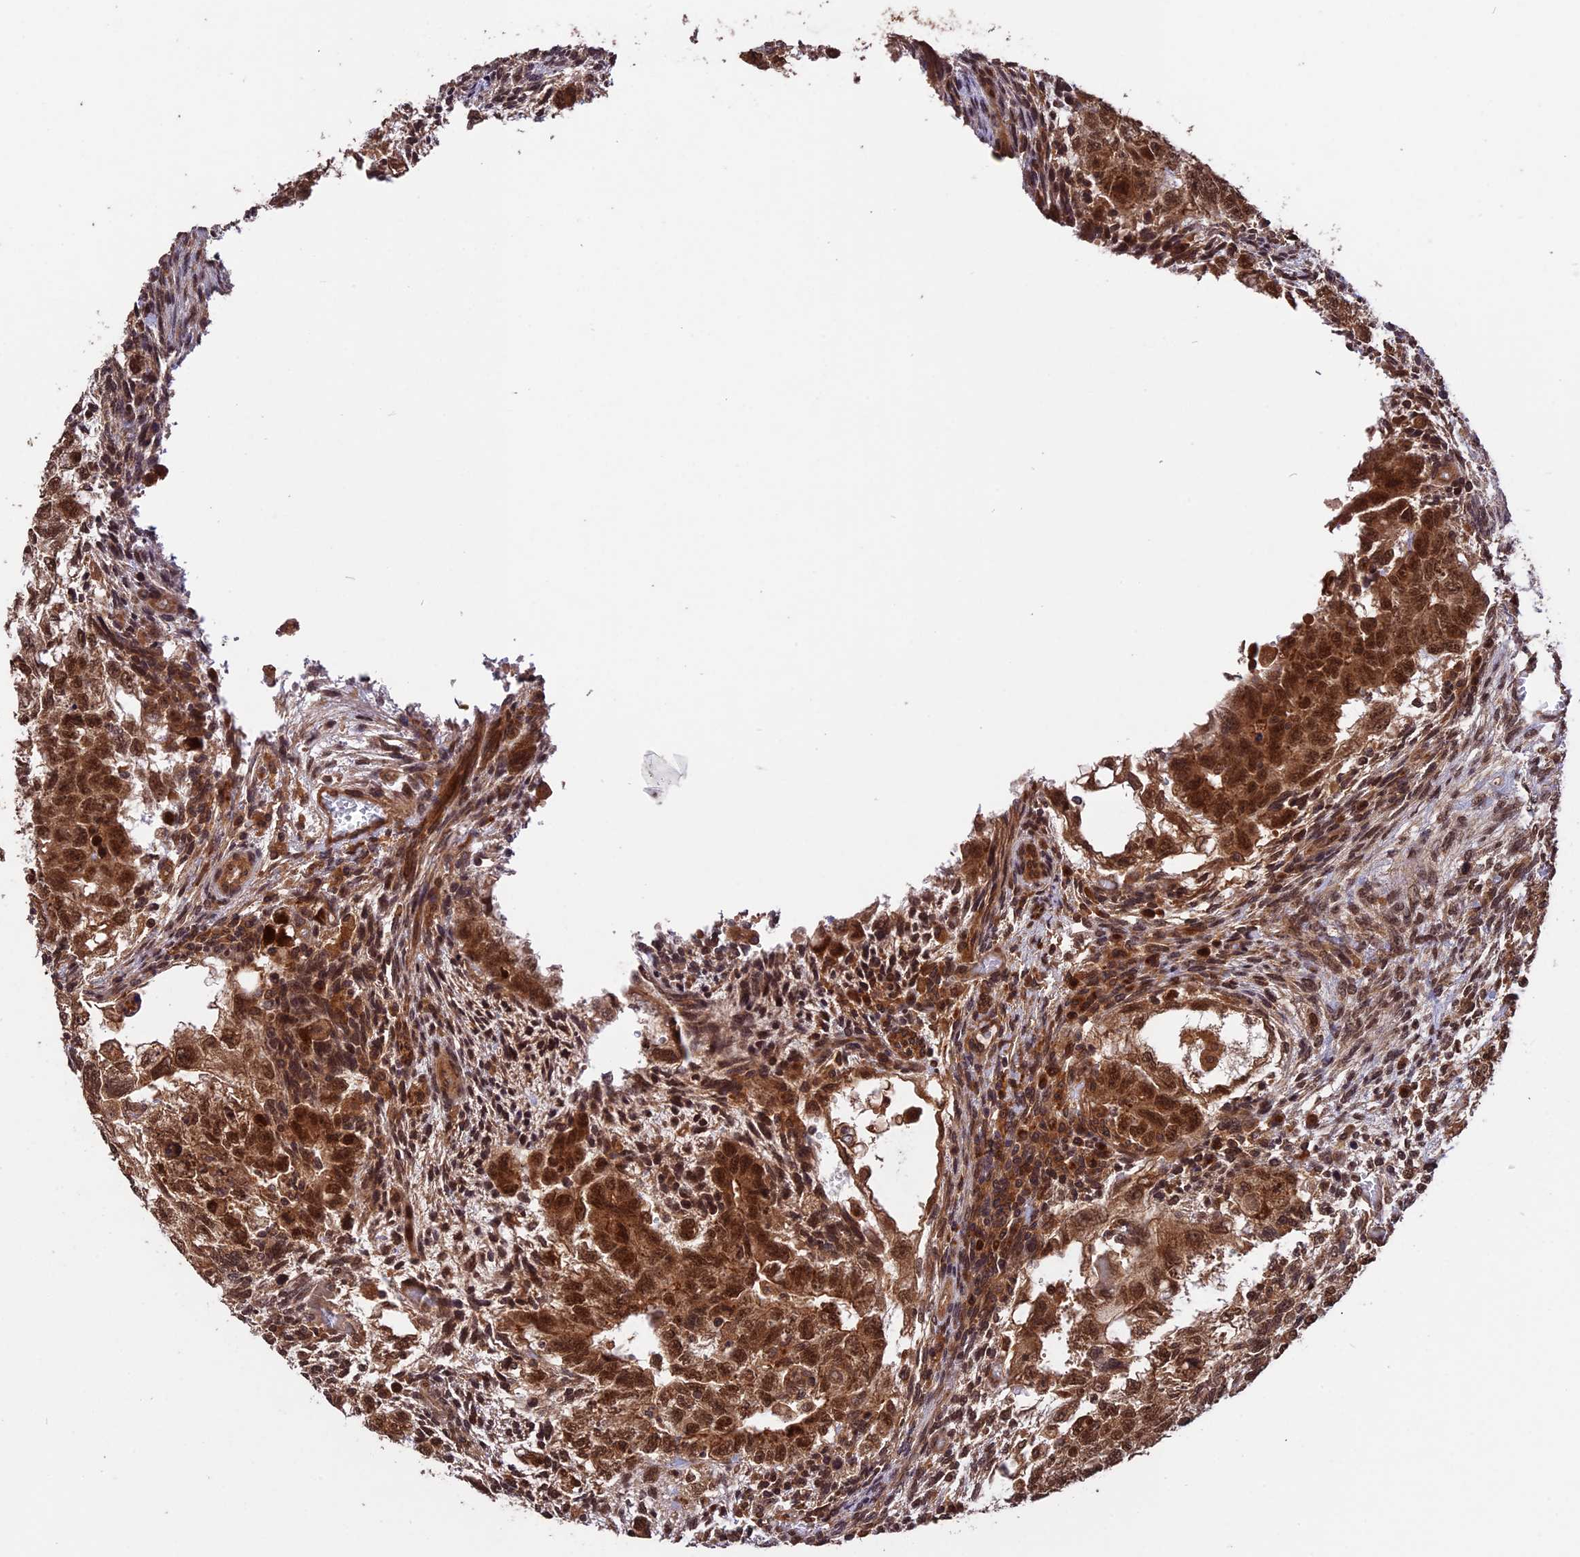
{"staining": {"intensity": "strong", "quantity": ">75%", "location": "cytoplasmic/membranous,nuclear"}, "tissue": "testis cancer", "cell_type": "Tumor cells", "image_type": "cancer", "snomed": [{"axis": "morphology", "description": "Carcinoma, Embryonal, NOS"}, {"axis": "topography", "description": "Testis"}], "caption": "Testis cancer stained with DAB IHC shows high levels of strong cytoplasmic/membranous and nuclear staining in about >75% of tumor cells. (Brightfield microscopy of DAB IHC at high magnification).", "gene": "ESCO1", "patient": {"sex": "male", "age": 37}}